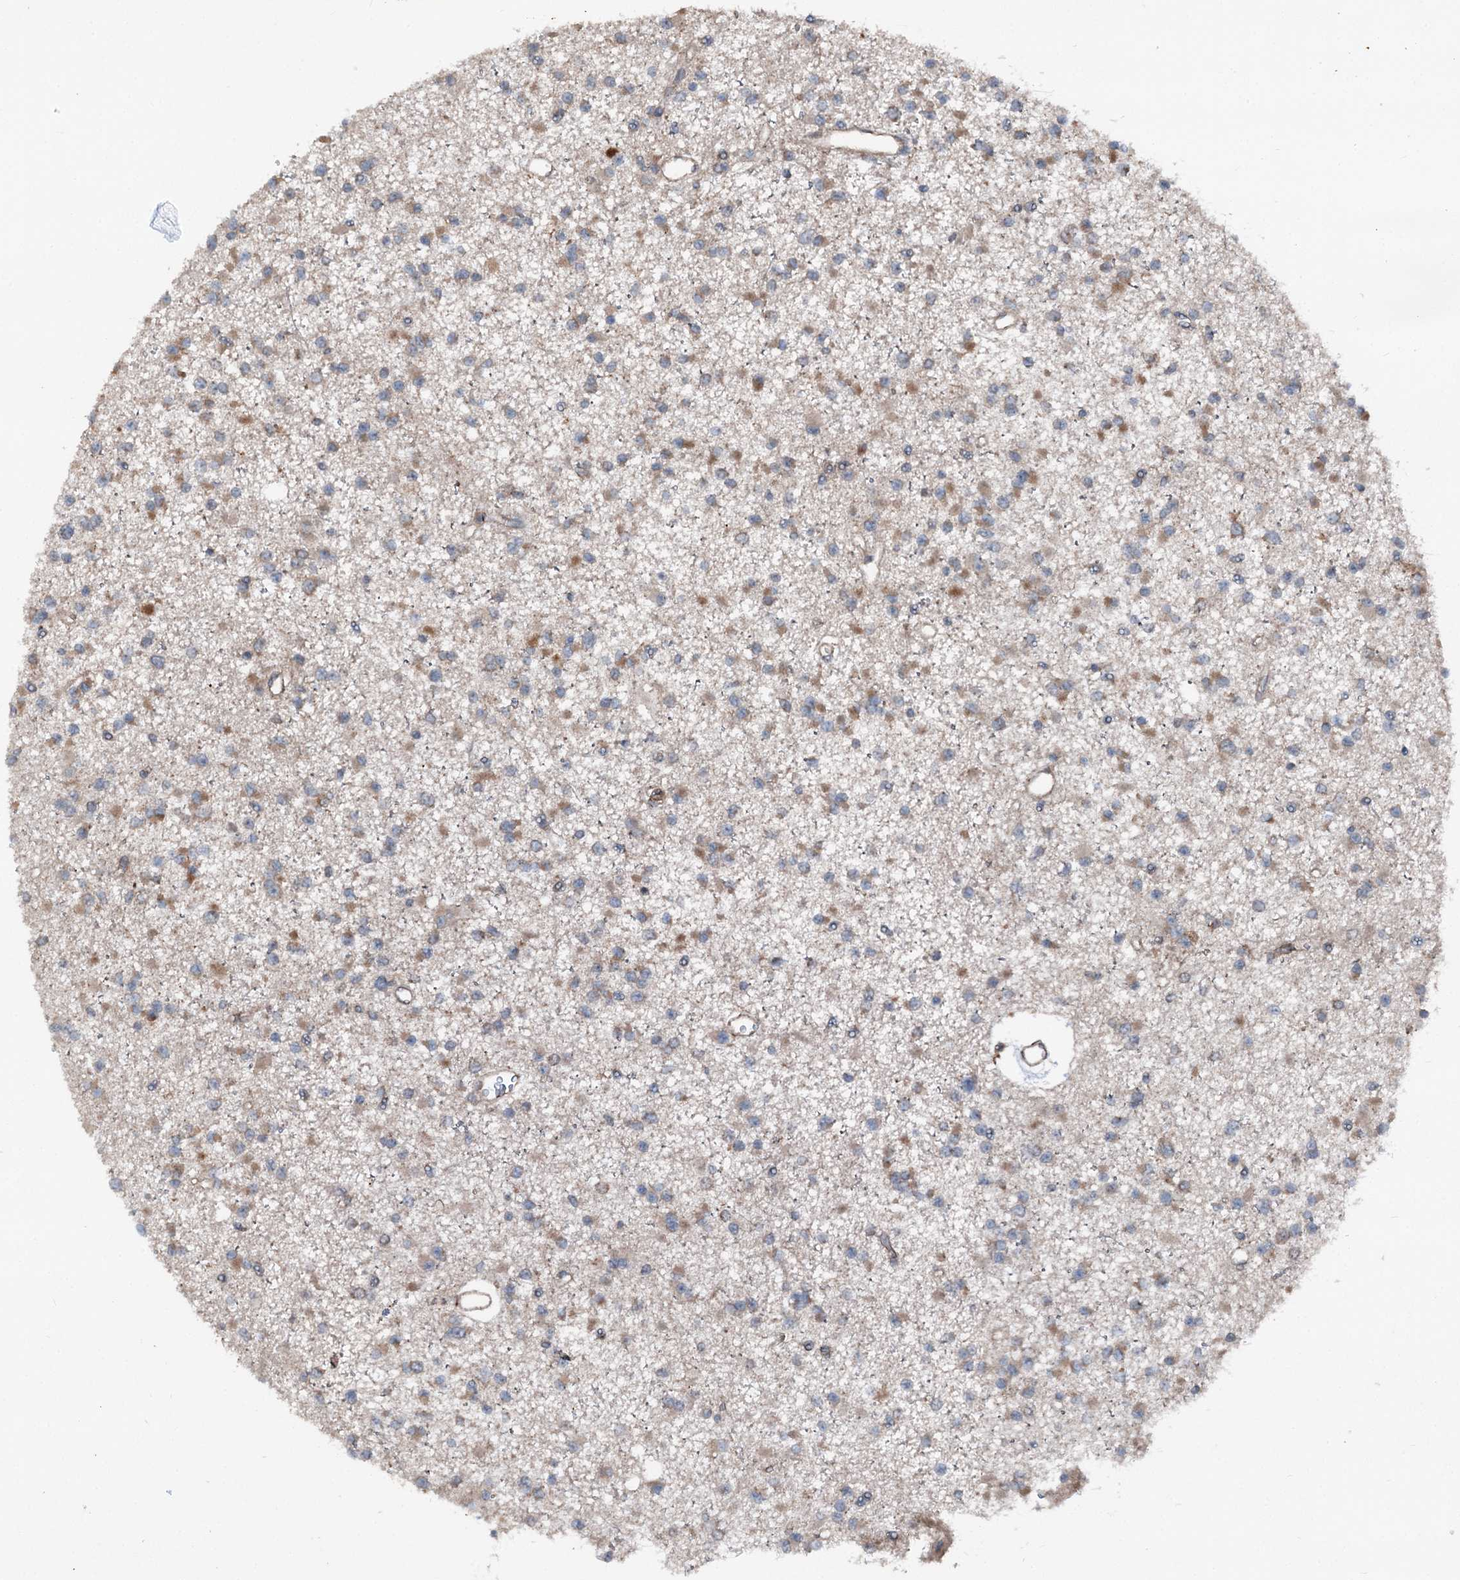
{"staining": {"intensity": "moderate", "quantity": "25%-75%", "location": "cytoplasmic/membranous"}, "tissue": "glioma", "cell_type": "Tumor cells", "image_type": "cancer", "snomed": [{"axis": "morphology", "description": "Glioma, malignant, Low grade"}, {"axis": "topography", "description": "Brain"}], "caption": "Protein expression analysis of human glioma reveals moderate cytoplasmic/membranous positivity in about 25%-75% of tumor cells.", "gene": "DDIAS", "patient": {"sex": "female", "age": 22}}